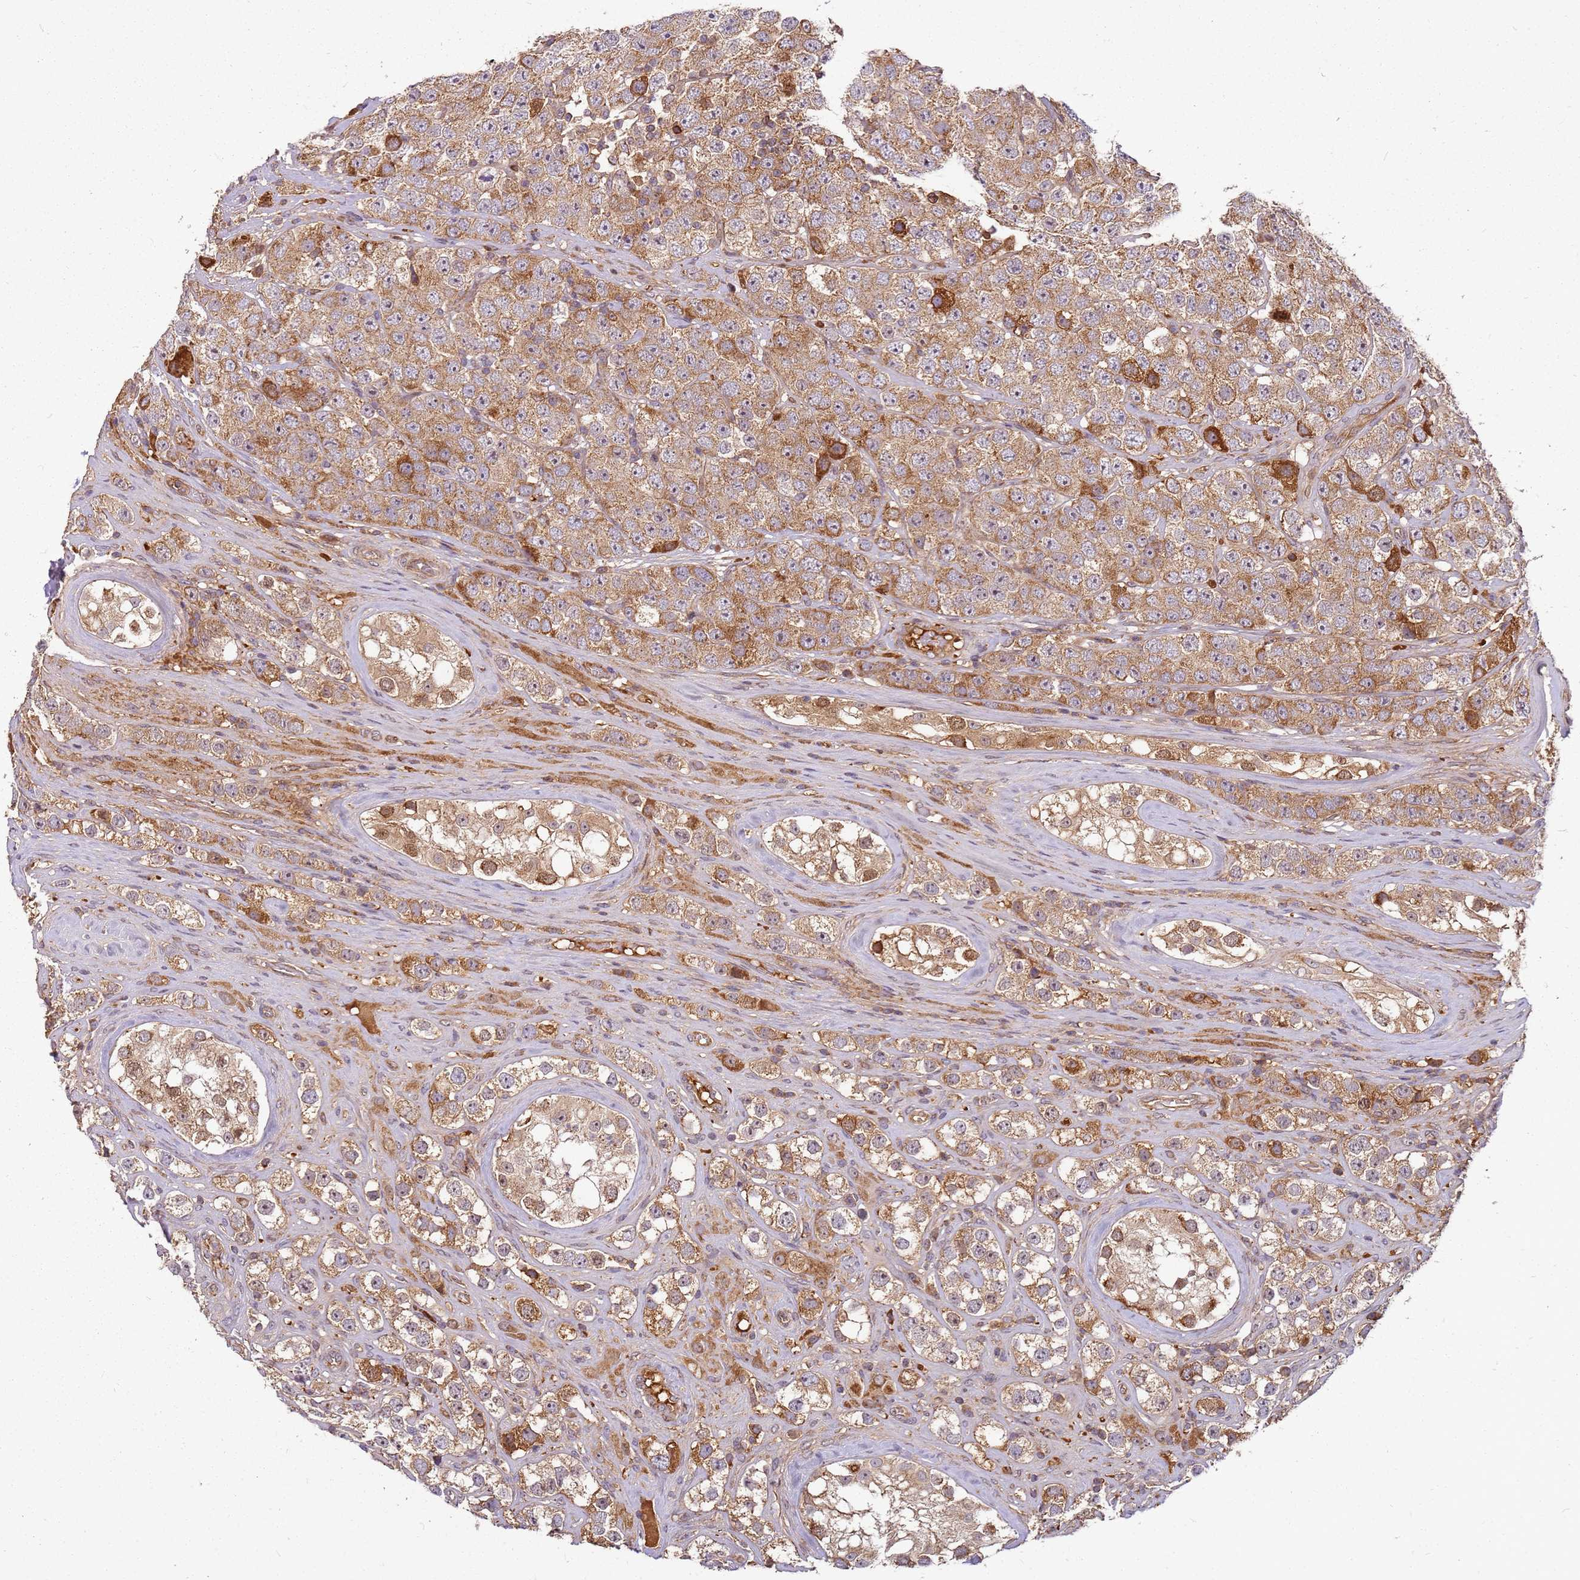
{"staining": {"intensity": "strong", "quantity": ">75%", "location": "cytoplasmic/membranous"}, "tissue": "testis cancer", "cell_type": "Tumor cells", "image_type": "cancer", "snomed": [{"axis": "morphology", "description": "Seminoma, NOS"}, {"axis": "topography", "description": "Testis"}], "caption": "Immunohistochemical staining of human testis cancer (seminoma) displays strong cytoplasmic/membranous protein positivity in approximately >75% of tumor cells.", "gene": "CCDC159", "patient": {"sex": "male", "age": 28}}